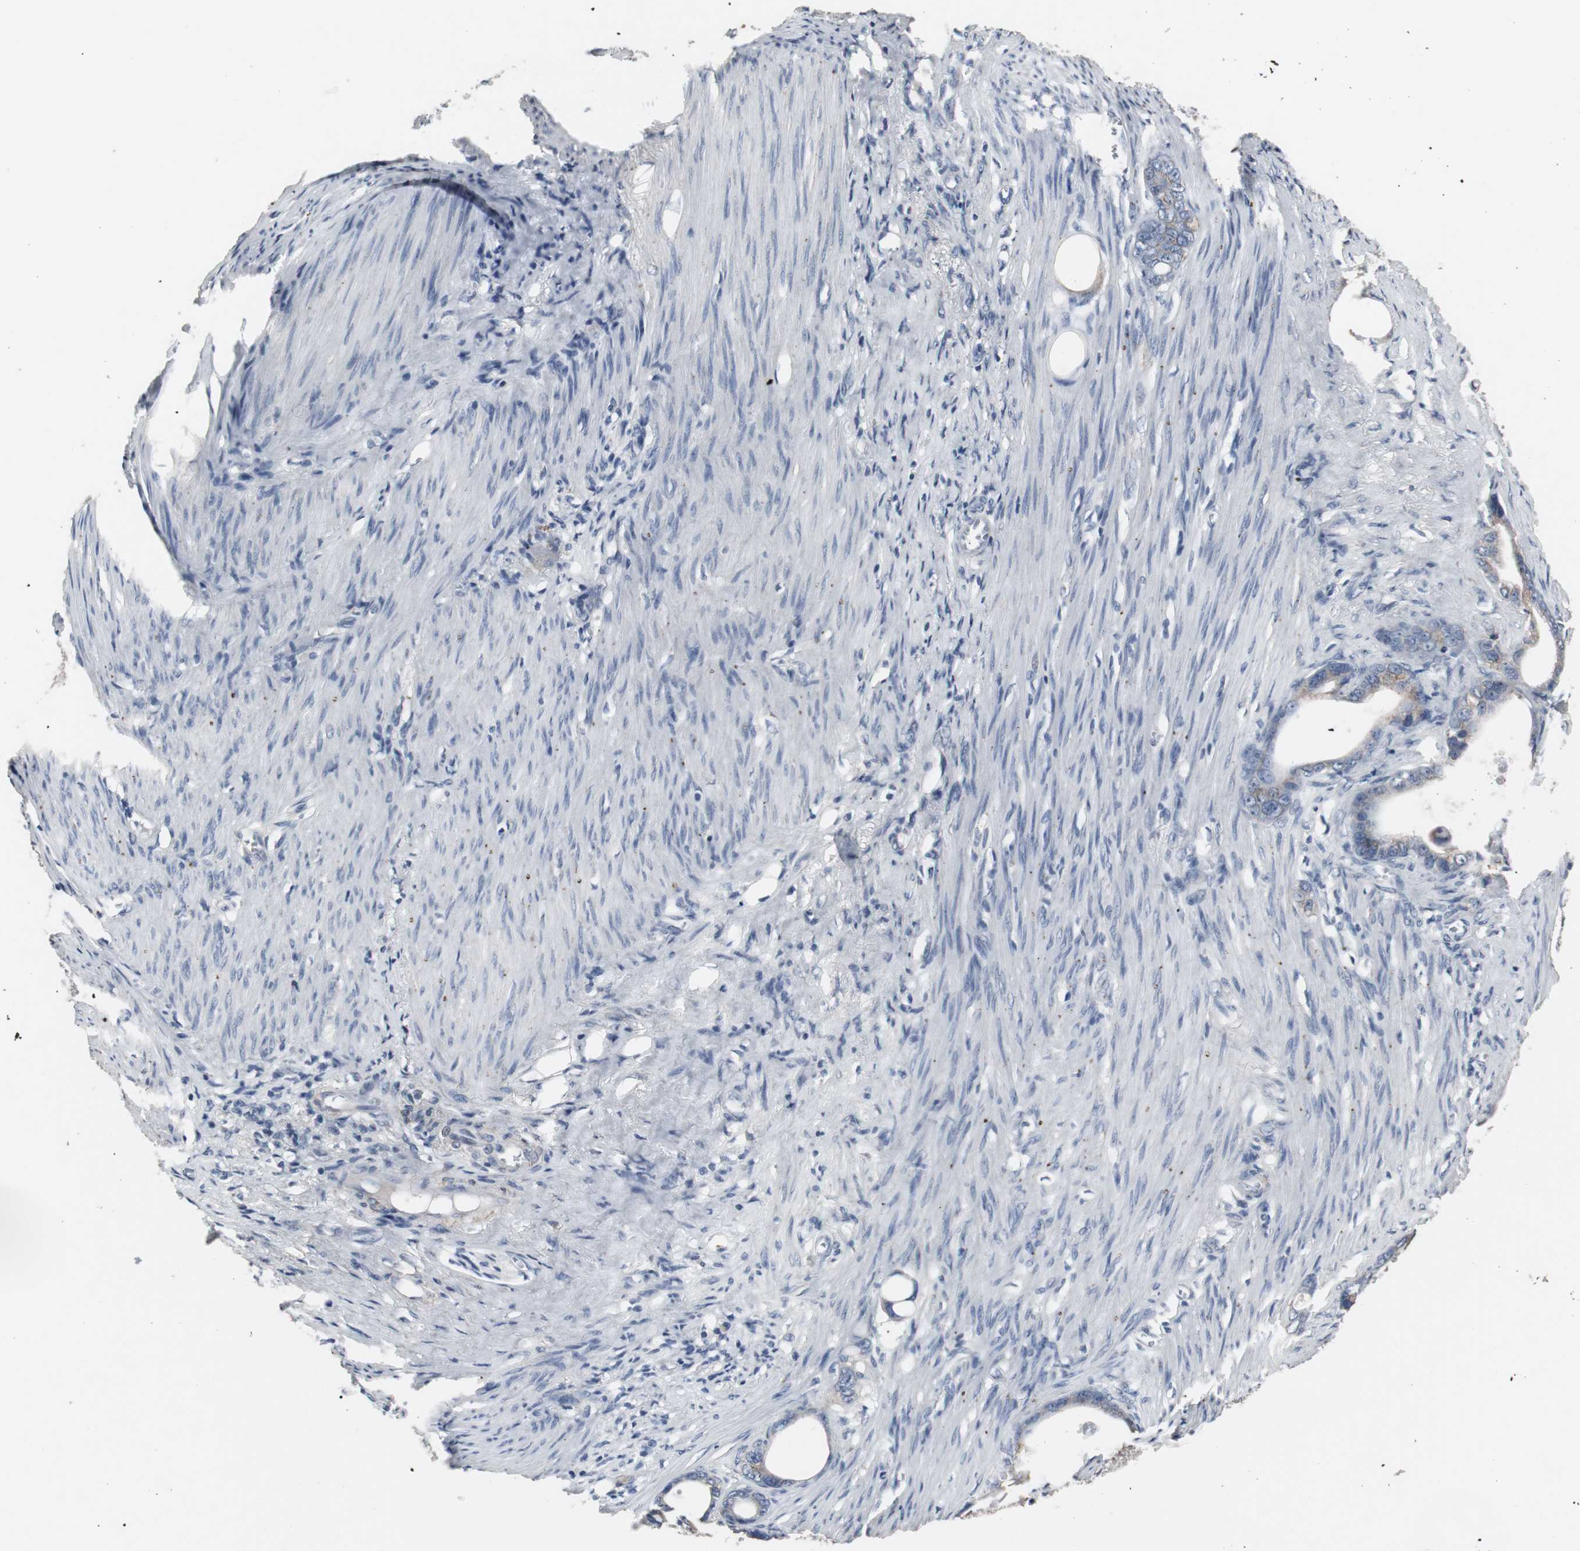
{"staining": {"intensity": "weak", "quantity": "25%-75%", "location": "cytoplasmic/membranous"}, "tissue": "stomach cancer", "cell_type": "Tumor cells", "image_type": "cancer", "snomed": [{"axis": "morphology", "description": "Adenocarcinoma, NOS"}, {"axis": "topography", "description": "Stomach"}], "caption": "DAB immunohistochemical staining of human stomach cancer (adenocarcinoma) reveals weak cytoplasmic/membranous protein positivity in approximately 25%-75% of tumor cells. (DAB (3,3'-diaminobenzidine) IHC, brown staining for protein, blue staining for nuclei).", "gene": "ACAA1", "patient": {"sex": "female", "age": 75}}